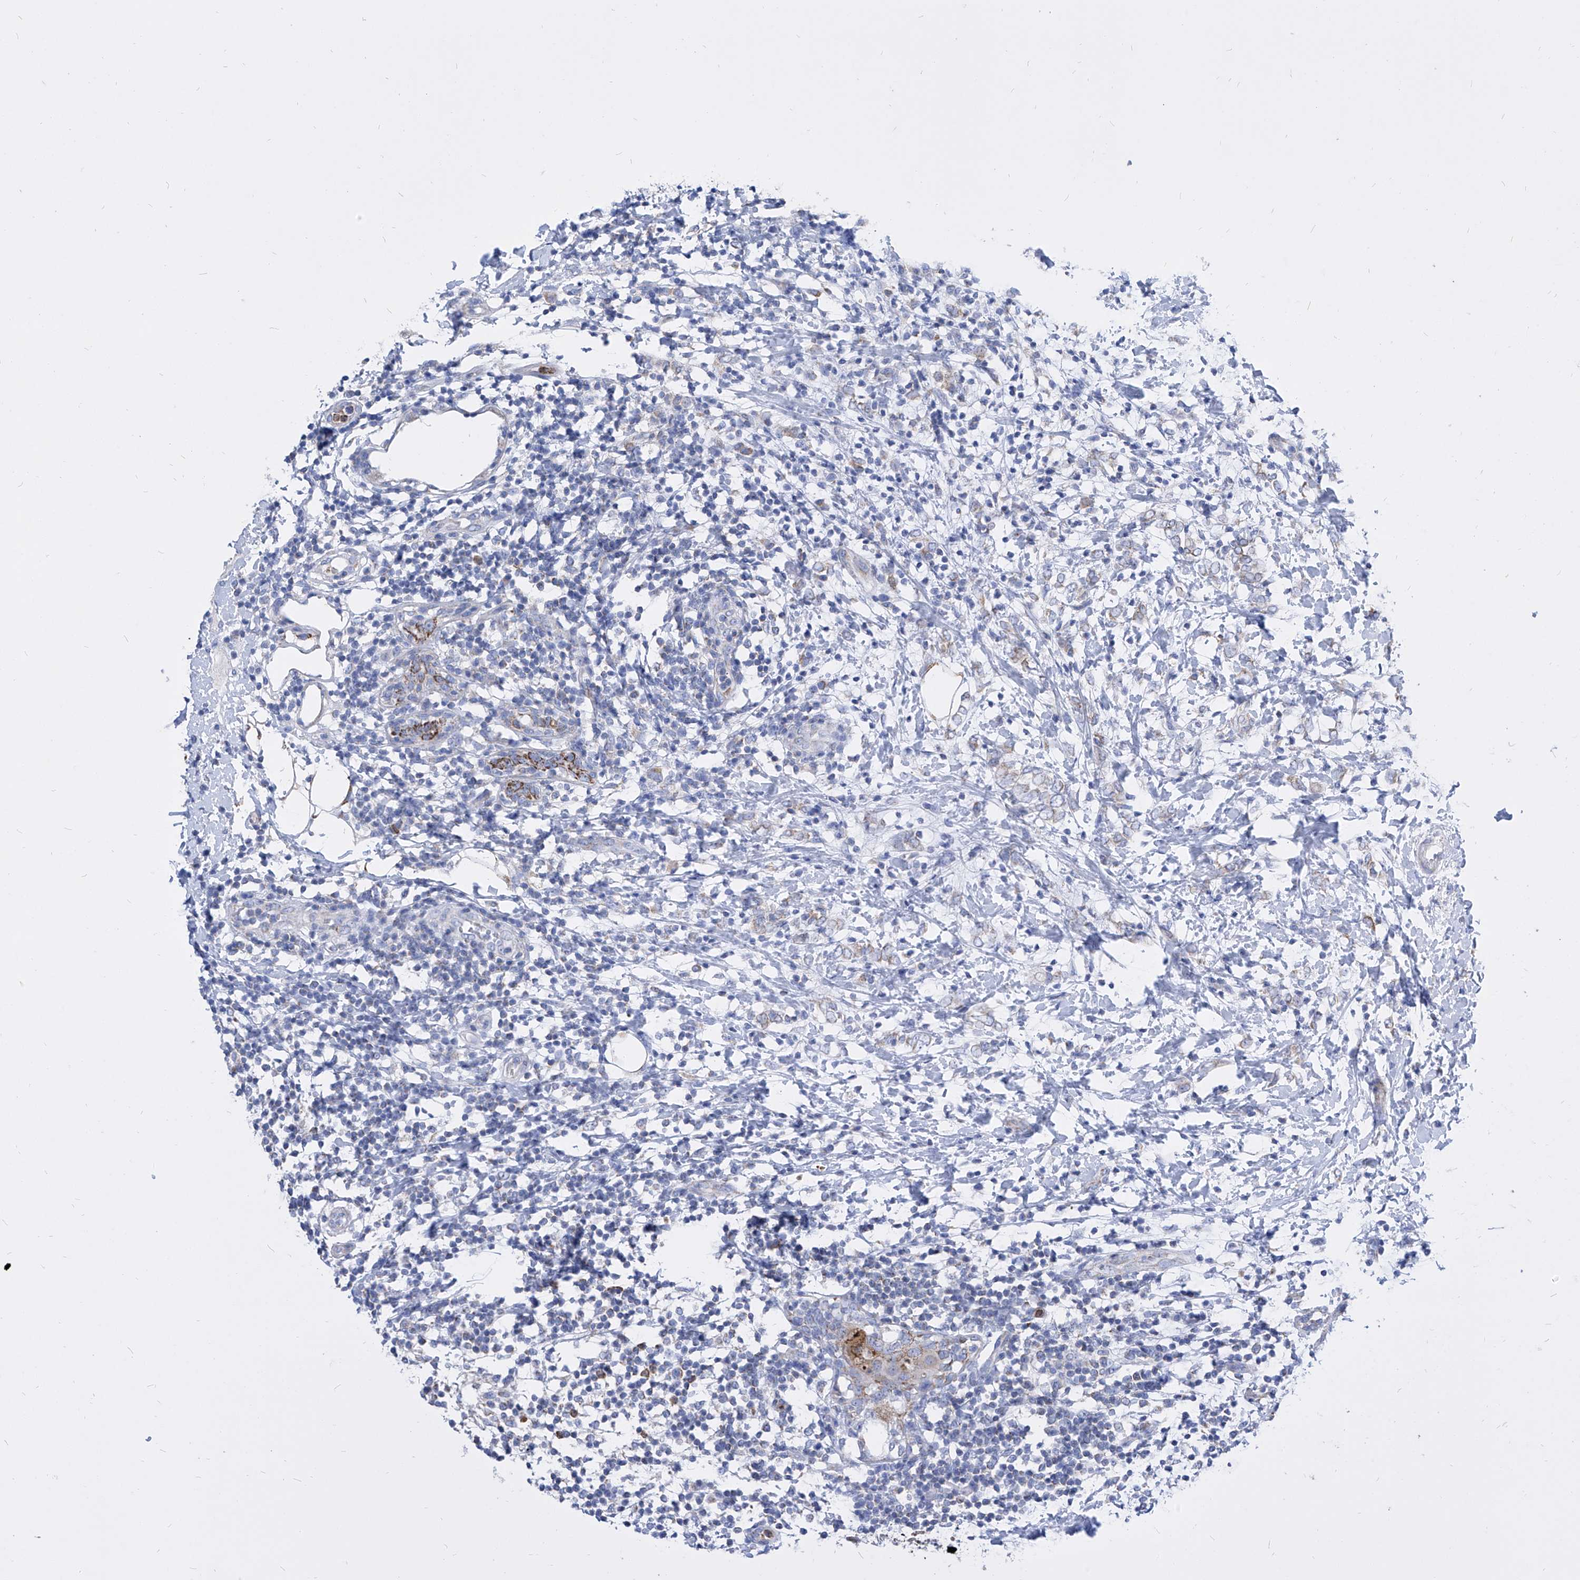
{"staining": {"intensity": "negative", "quantity": "none", "location": "none"}, "tissue": "breast cancer", "cell_type": "Tumor cells", "image_type": "cancer", "snomed": [{"axis": "morphology", "description": "Normal tissue, NOS"}, {"axis": "morphology", "description": "Lobular carcinoma"}, {"axis": "topography", "description": "Breast"}], "caption": "IHC photomicrograph of neoplastic tissue: breast lobular carcinoma stained with DAB (3,3'-diaminobenzidine) shows no significant protein staining in tumor cells.", "gene": "COQ3", "patient": {"sex": "female", "age": 47}}